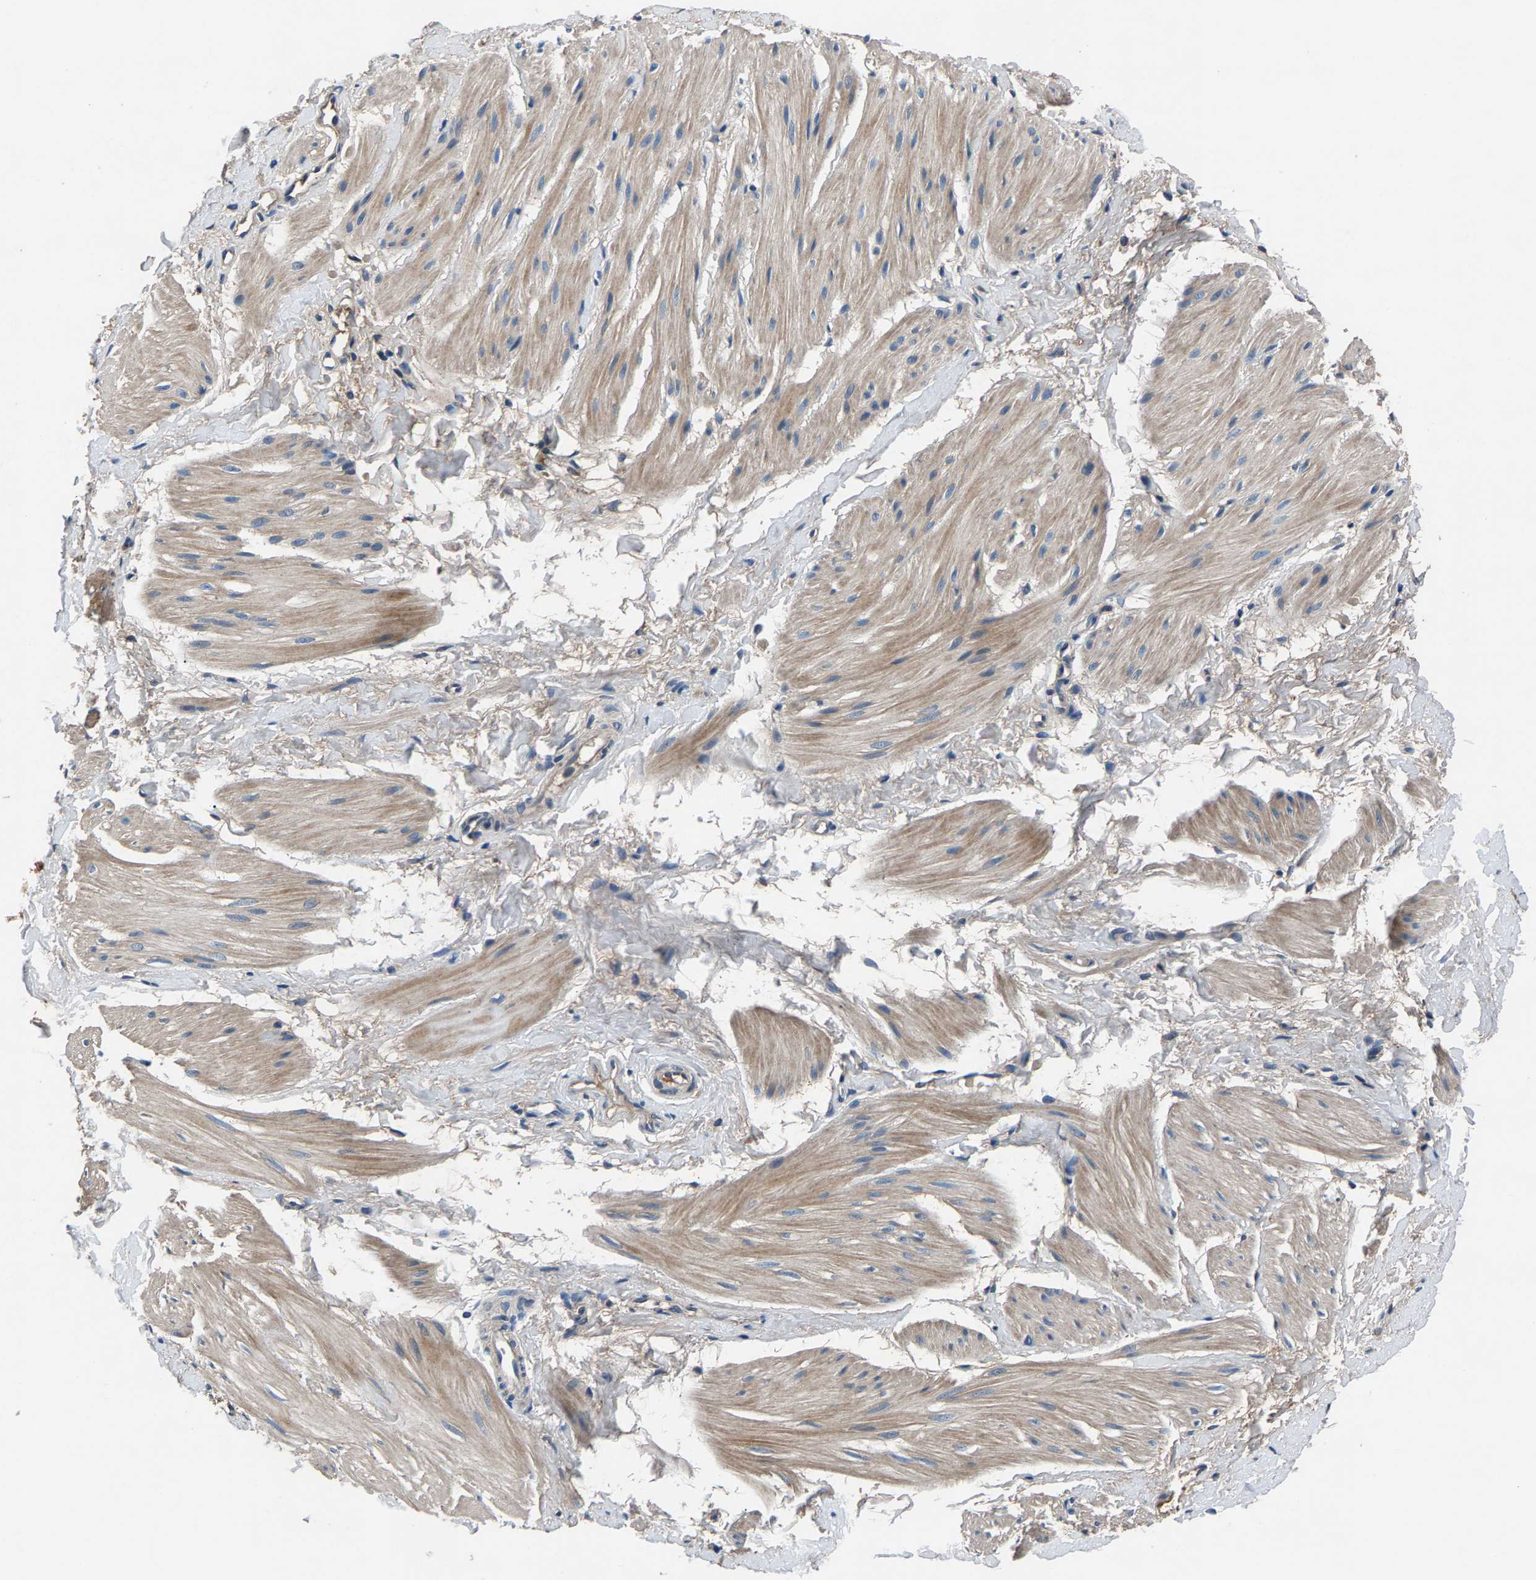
{"staining": {"intensity": "moderate", "quantity": "25%-75%", "location": "cytoplasmic/membranous"}, "tissue": "smooth muscle", "cell_type": "Smooth muscle cells", "image_type": "normal", "snomed": [{"axis": "morphology", "description": "Normal tissue, NOS"}, {"axis": "topography", "description": "Smooth muscle"}], "caption": "Immunohistochemistry (IHC) (DAB) staining of unremarkable human smooth muscle shows moderate cytoplasmic/membranous protein staining in approximately 25%-75% of smooth muscle cells. The protein of interest is stained brown, and the nuclei are stained in blue (DAB IHC with brightfield microscopy, high magnification).", "gene": "PRXL2C", "patient": {"sex": "male", "age": 16}}